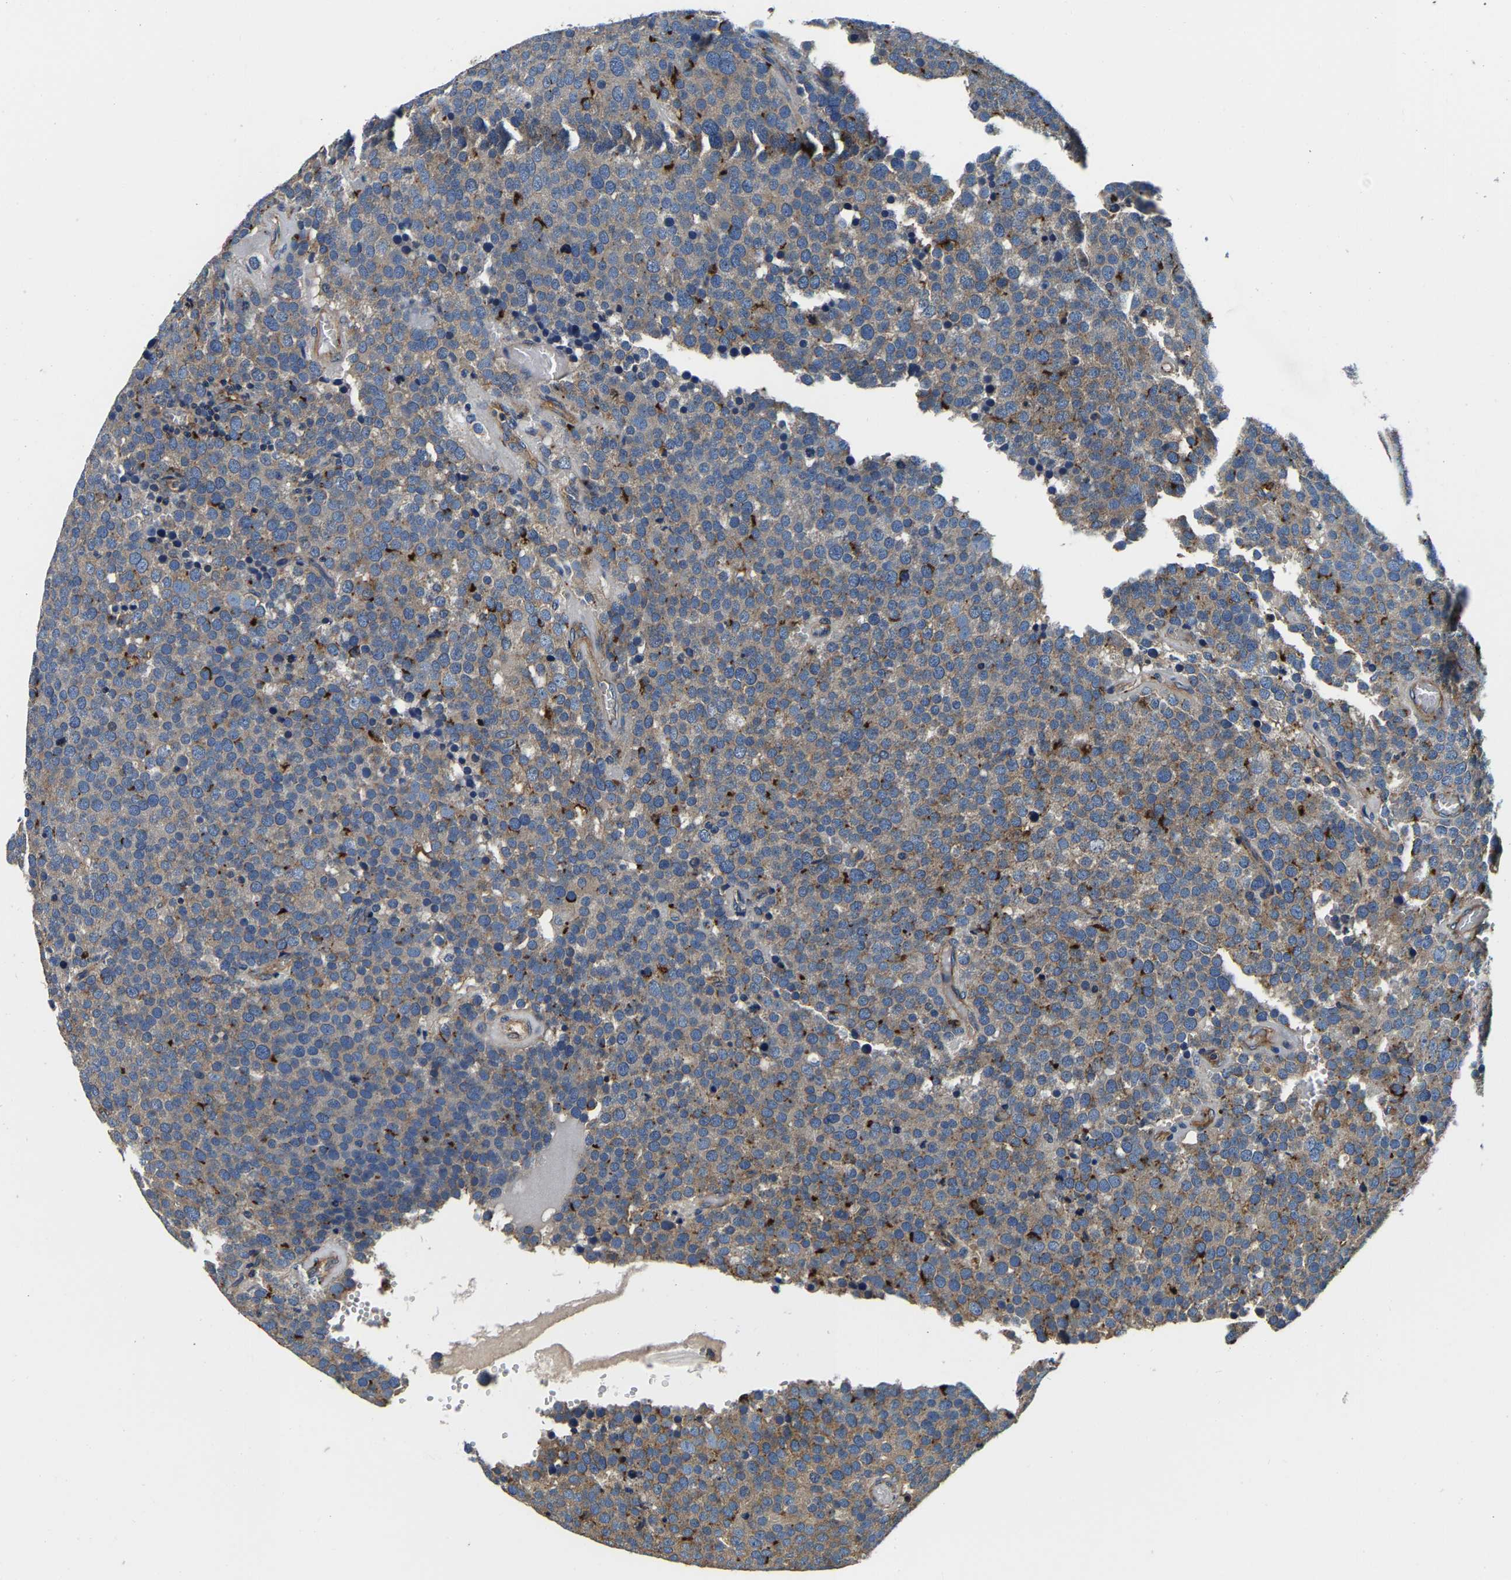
{"staining": {"intensity": "moderate", "quantity": ">75%", "location": "cytoplasmic/membranous"}, "tissue": "testis cancer", "cell_type": "Tumor cells", "image_type": "cancer", "snomed": [{"axis": "morphology", "description": "Normal tissue, NOS"}, {"axis": "morphology", "description": "Seminoma, NOS"}, {"axis": "topography", "description": "Testis"}], "caption": "Testis seminoma was stained to show a protein in brown. There is medium levels of moderate cytoplasmic/membranous staining in about >75% of tumor cells. The protein is shown in brown color, while the nuclei are stained blue.", "gene": "SH3GLB1", "patient": {"sex": "male", "age": 71}}